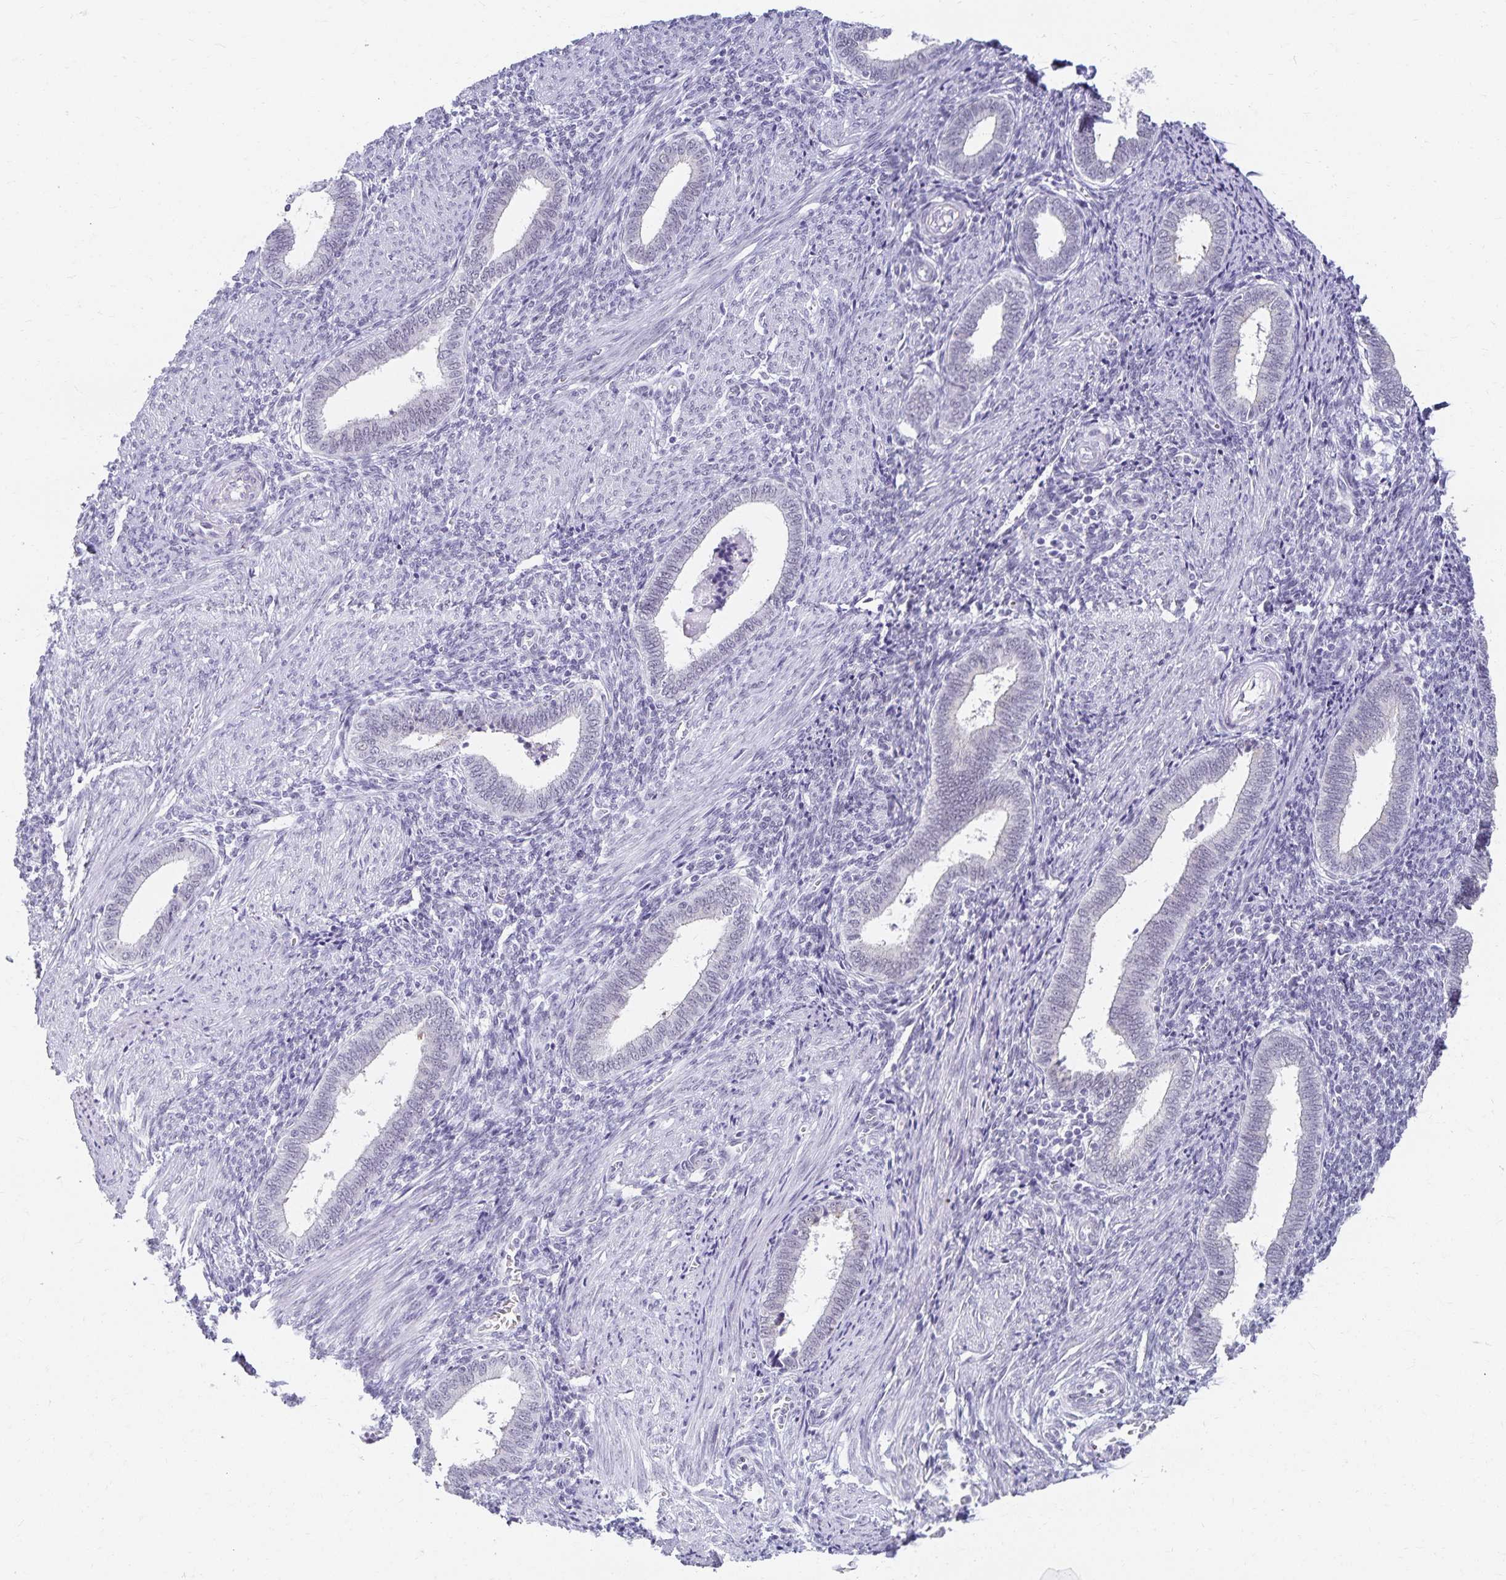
{"staining": {"intensity": "negative", "quantity": "none", "location": "none"}, "tissue": "endometrium", "cell_type": "Cells in endometrial stroma", "image_type": "normal", "snomed": [{"axis": "morphology", "description": "Normal tissue, NOS"}, {"axis": "topography", "description": "Endometrium"}], "caption": "IHC micrograph of benign endometrium stained for a protein (brown), which exhibits no positivity in cells in endometrial stroma.", "gene": "C20orf85", "patient": {"sex": "female", "age": 42}}